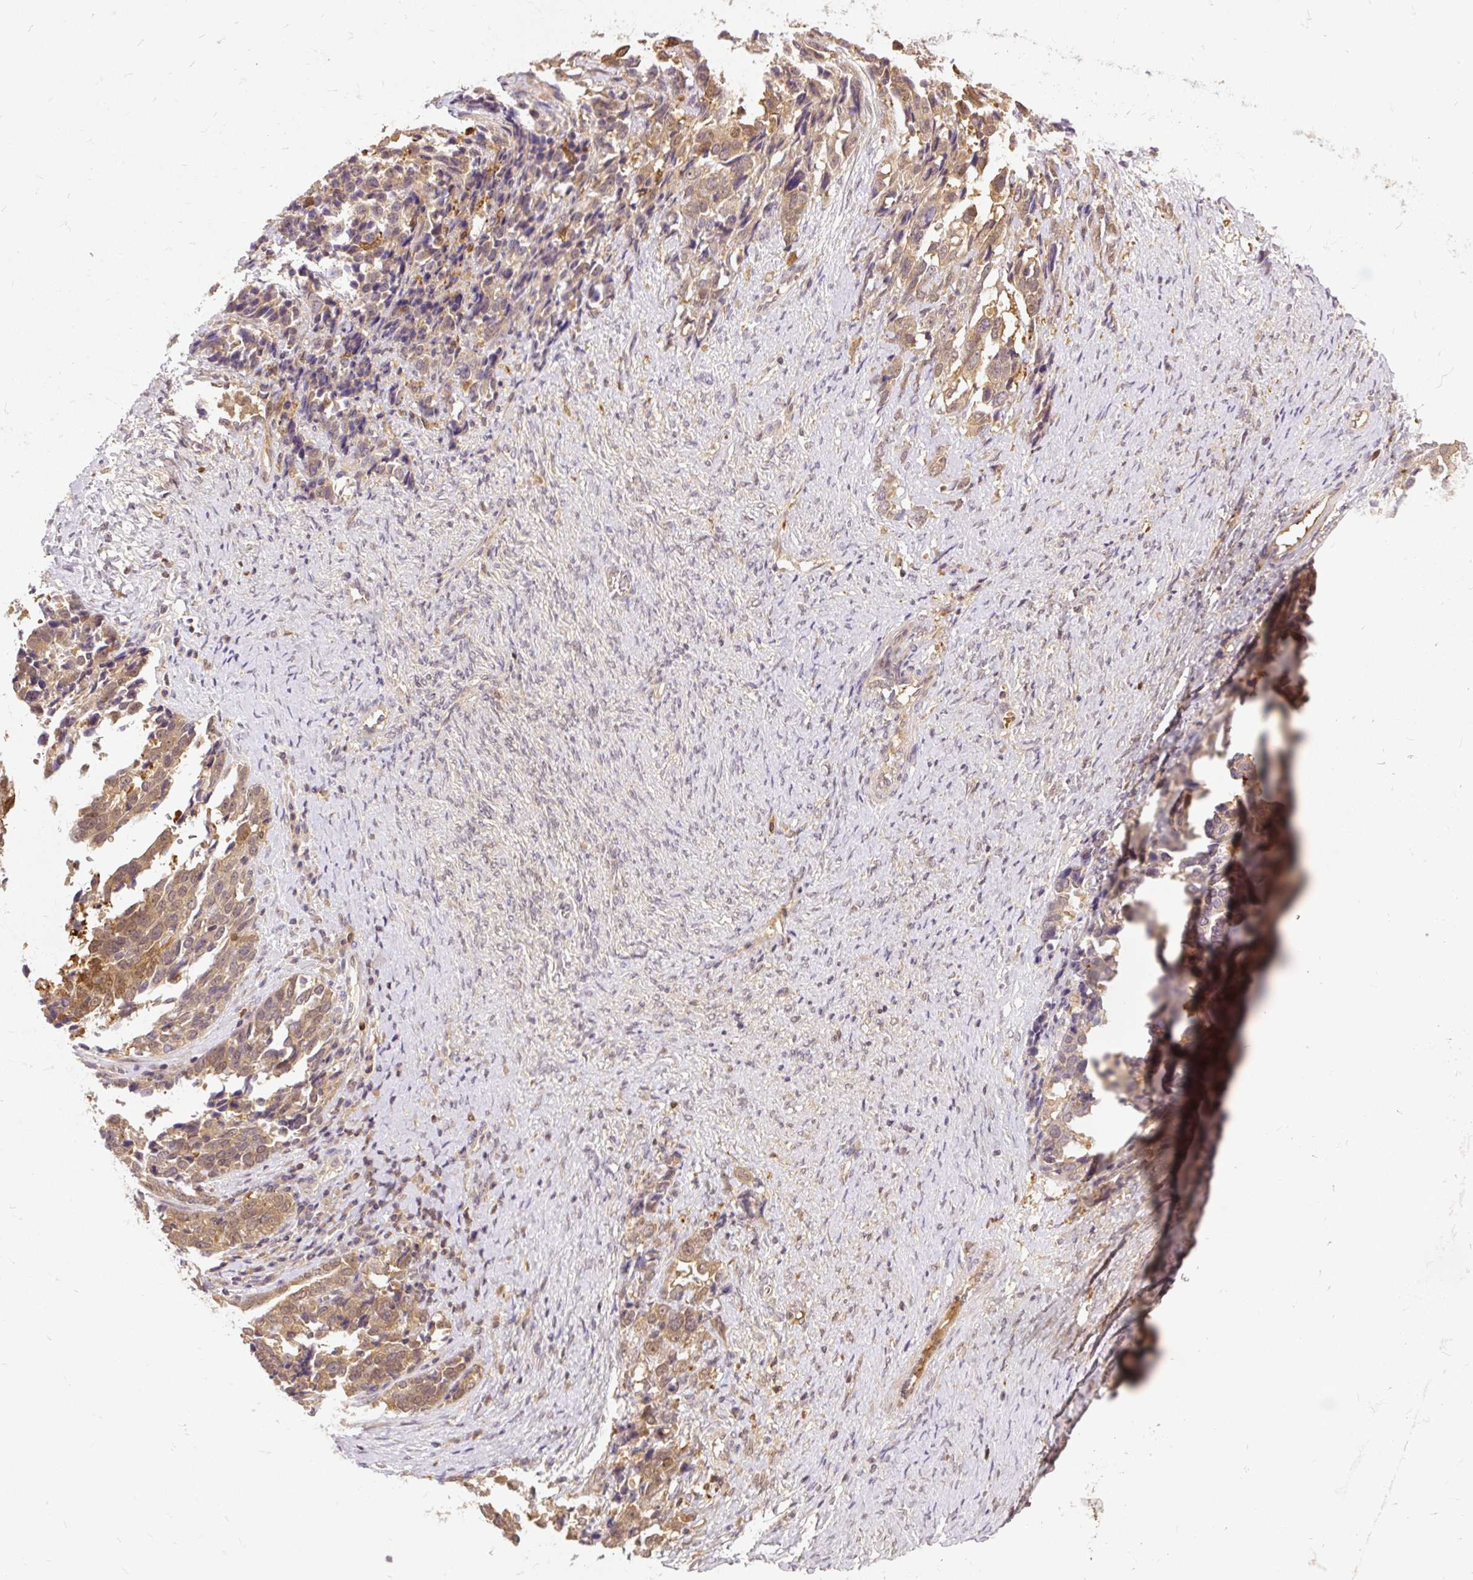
{"staining": {"intensity": "moderate", "quantity": ">75%", "location": "cytoplasmic/membranous"}, "tissue": "ovarian cancer", "cell_type": "Tumor cells", "image_type": "cancer", "snomed": [{"axis": "morphology", "description": "Cystadenocarcinoma, serous, NOS"}, {"axis": "topography", "description": "Ovary"}], "caption": "This is a photomicrograph of immunohistochemistry staining of serous cystadenocarcinoma (ovarian), which shows moderate expression in the cytoplasmic/membranous of tumor cells.", "gene": "AP5S1", "patient": {"sex": "female", "age": 44}}